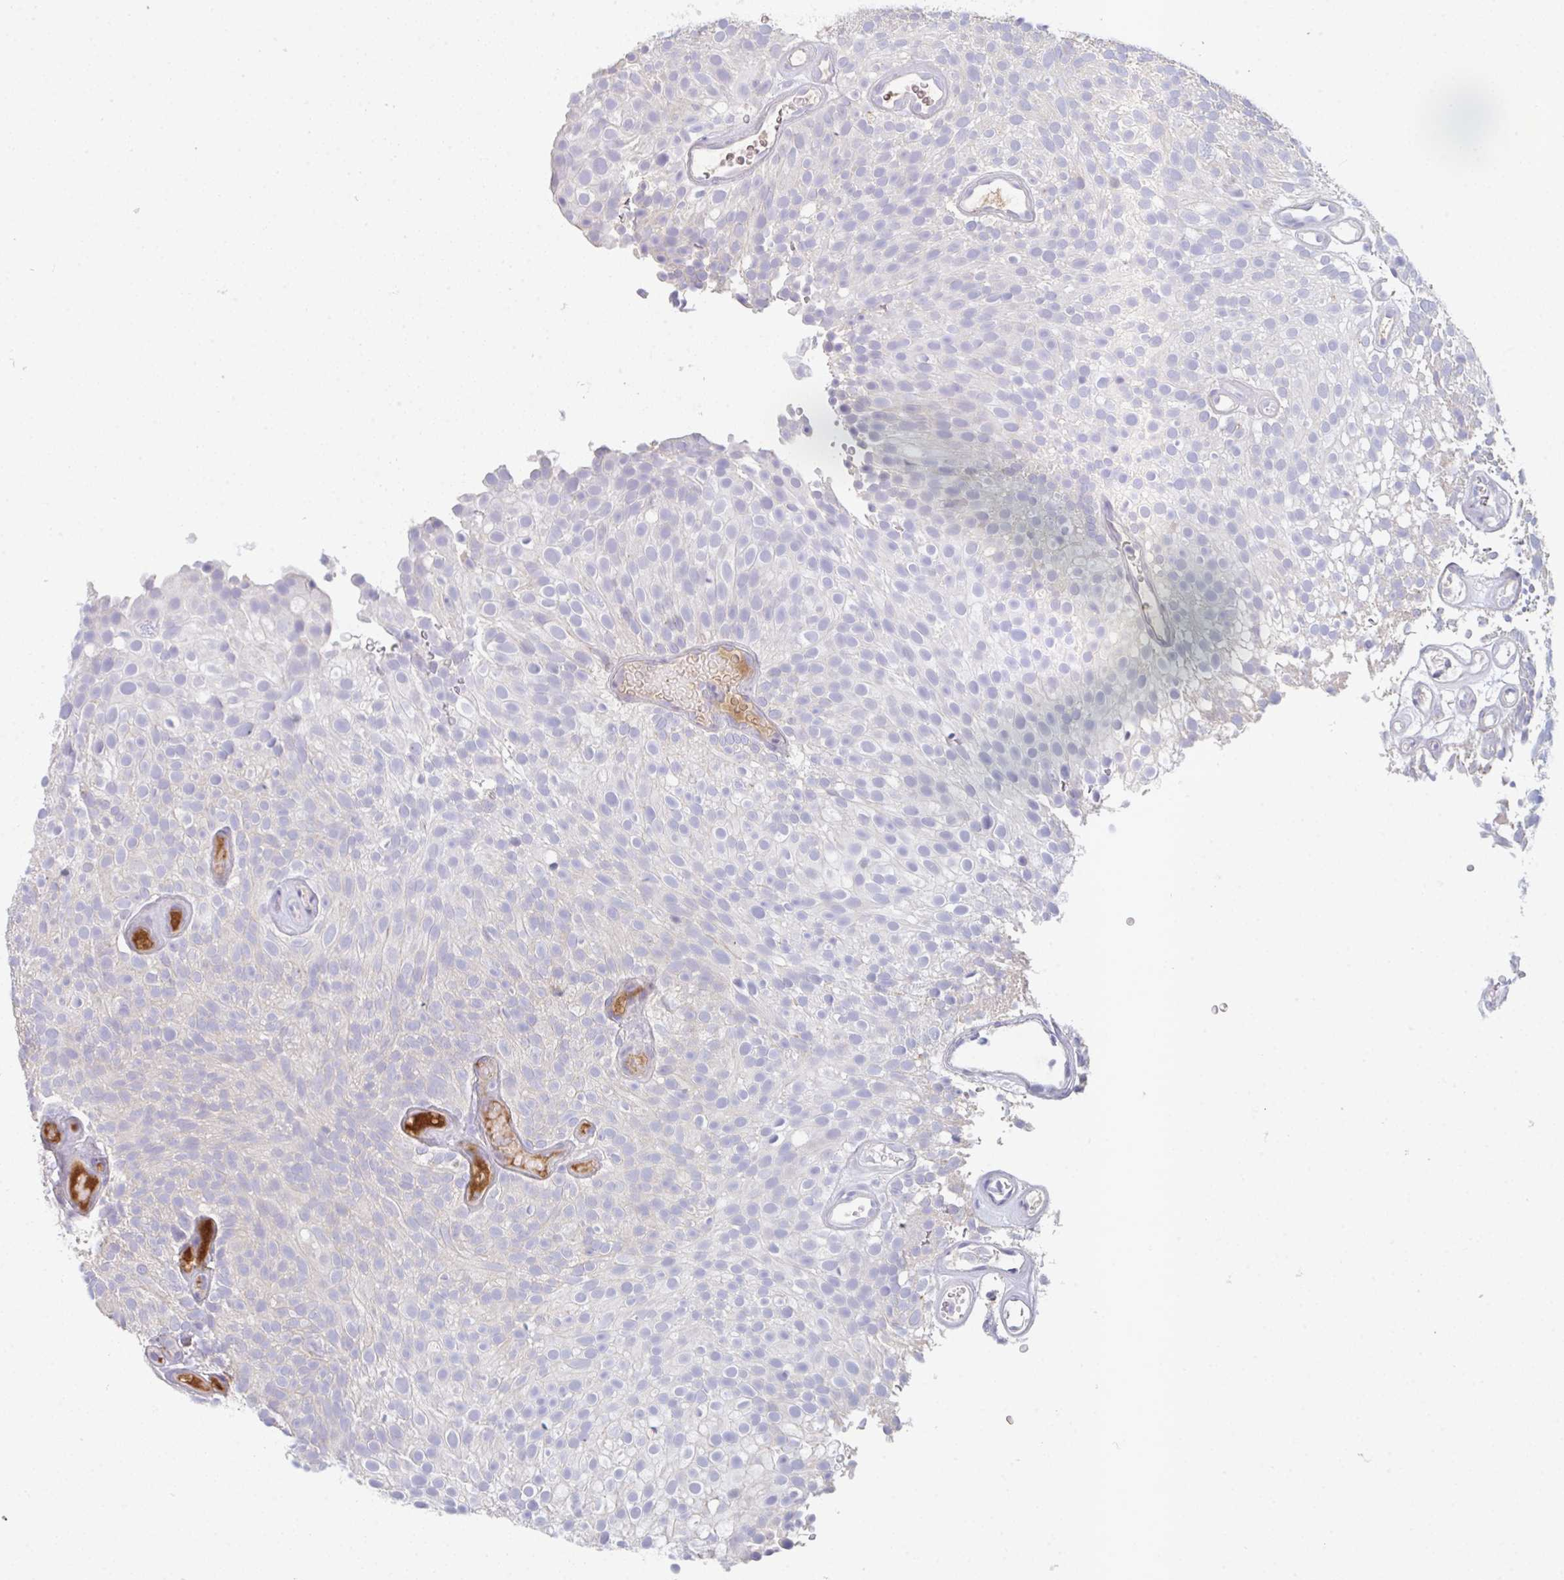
{"staining": {"intensity": "negative", "quantity": "none", "location": "none"}, "tissue": "urothelial cancer", "cell_type": "Tumor cells", "image_type": "cancer", "snomed": [{"axis": "morphology", "description": "Urothelial carcinoma, Low grade"}, {"axis": "topography", "description": "Urinary bladder"}], "caption": "Histopathology image shows no protein expression in tumor cells of urothelial cancer tissue.", "gene": "HGFAC", "patient": {"sex": "male", "age": 78}}